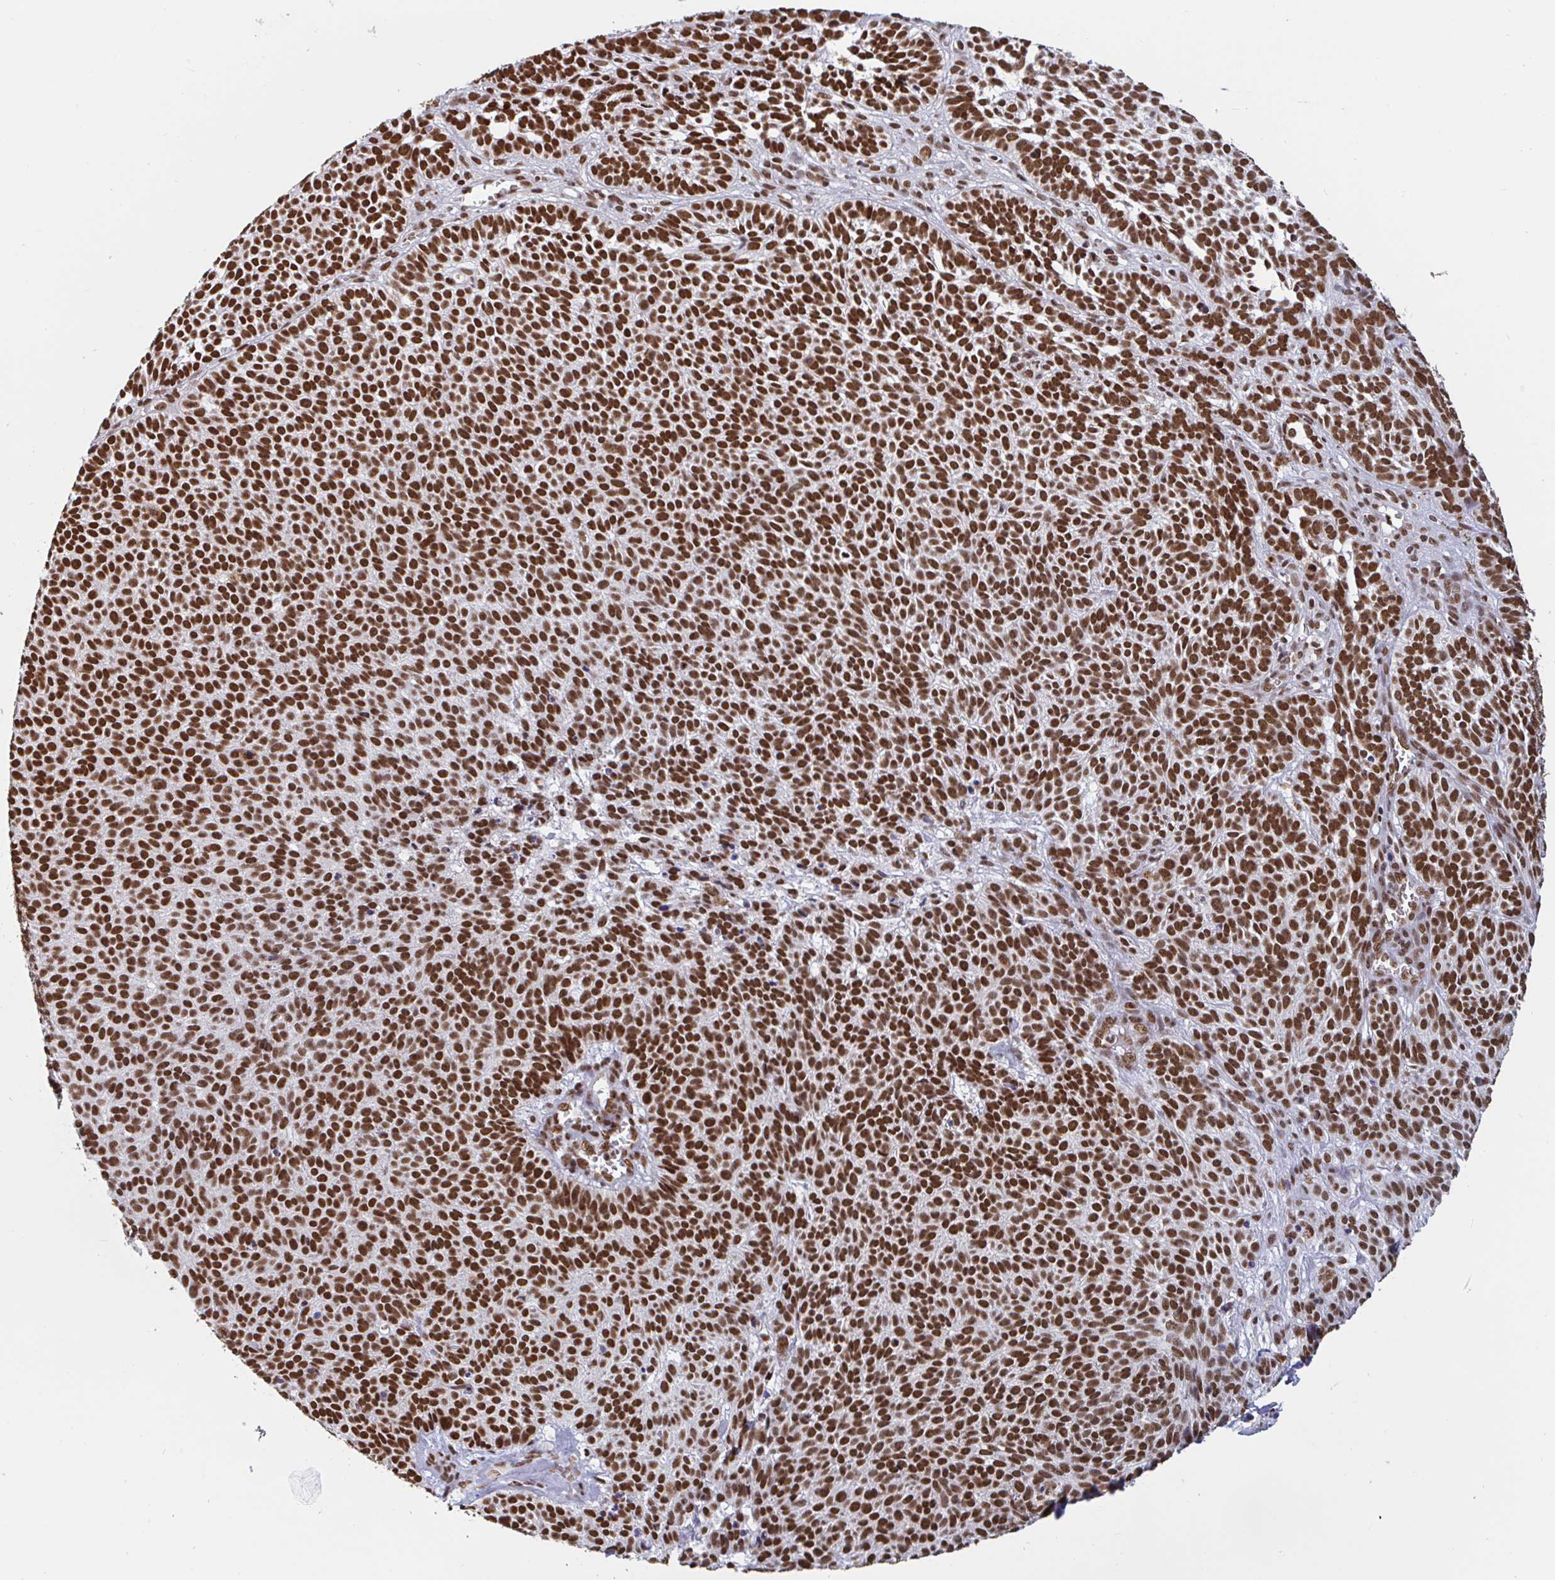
{"staining": {"intensity": "strong", "quantity": ">75%", "location": "nuclear"}, "tissue": "skin cancer", "cell_type": "Tumor cells", "image_type": "cancer", "snomed": [{"axis": "morphology", "description": "Basal cell carcinoma"}, {"axis": "topography", "description": "Skin"}], "caption": "Basal cell carcinoma (skin) was stained to show a protein in brown. There is high levels of strong nuclear staining in about >75% of tumor cells.", "gene": "RBMX", "patient": {"sex": "male", "age": 63}}